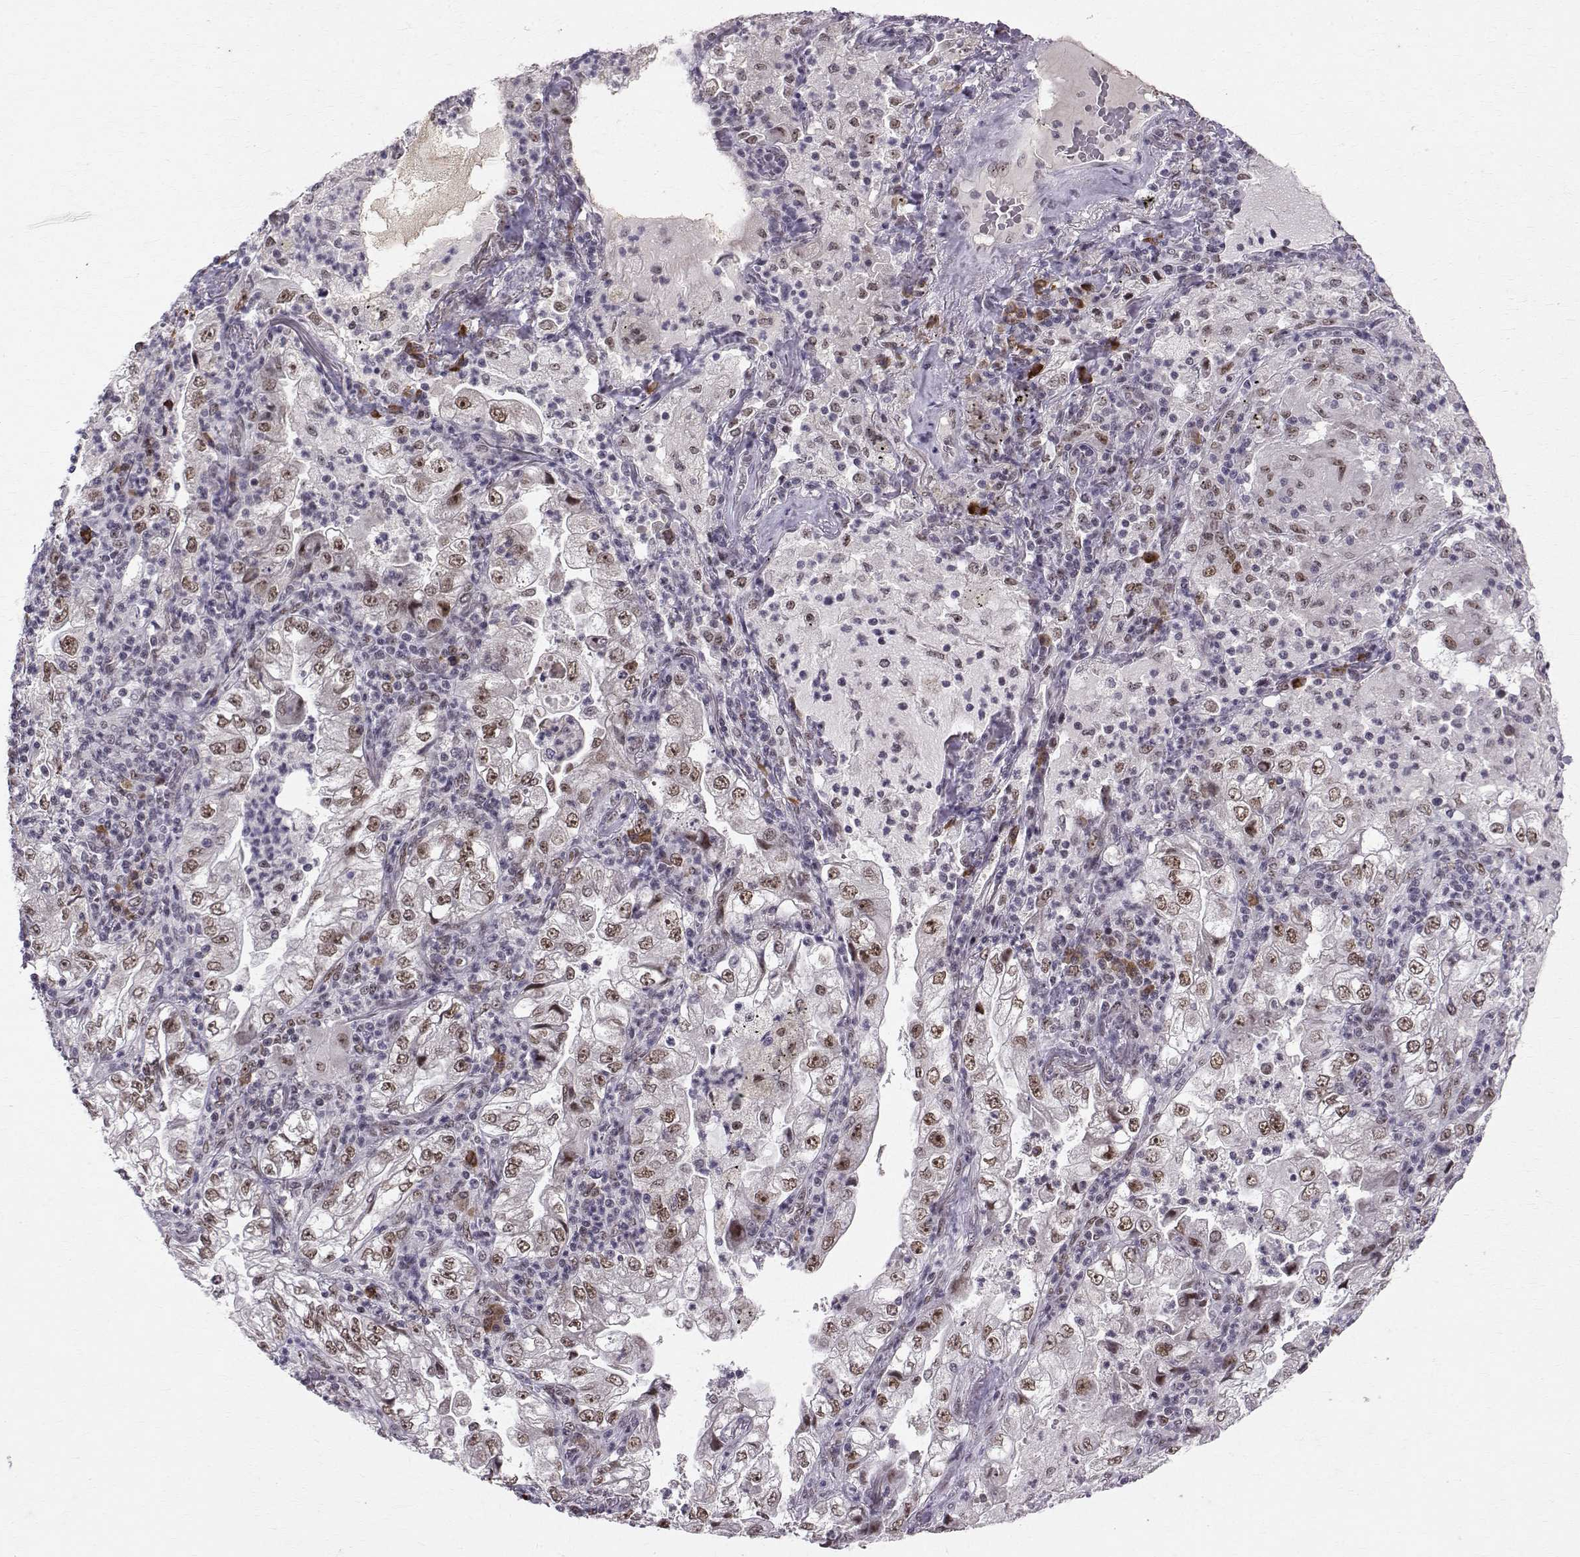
{"staining": {"intensity": "weak", "quantity": ">75%", "location": "nuclear"}, "tissue": "lung cancer", "cell_type": "Tumor cells", "image_type": "cancer", "snomed": [{"axis": "morphology", "description": "Adenocarcinoma, NOS"}, {"axis": "topography", "description": "Lung"}], "caption": "A photomicrograph of lung cancer (adenocarcinoma) stained for a protein displays weak nuclear brown staining in tumor cells.", "gene": "RPP38", "patient": {"sex": "female", "age": 73}}